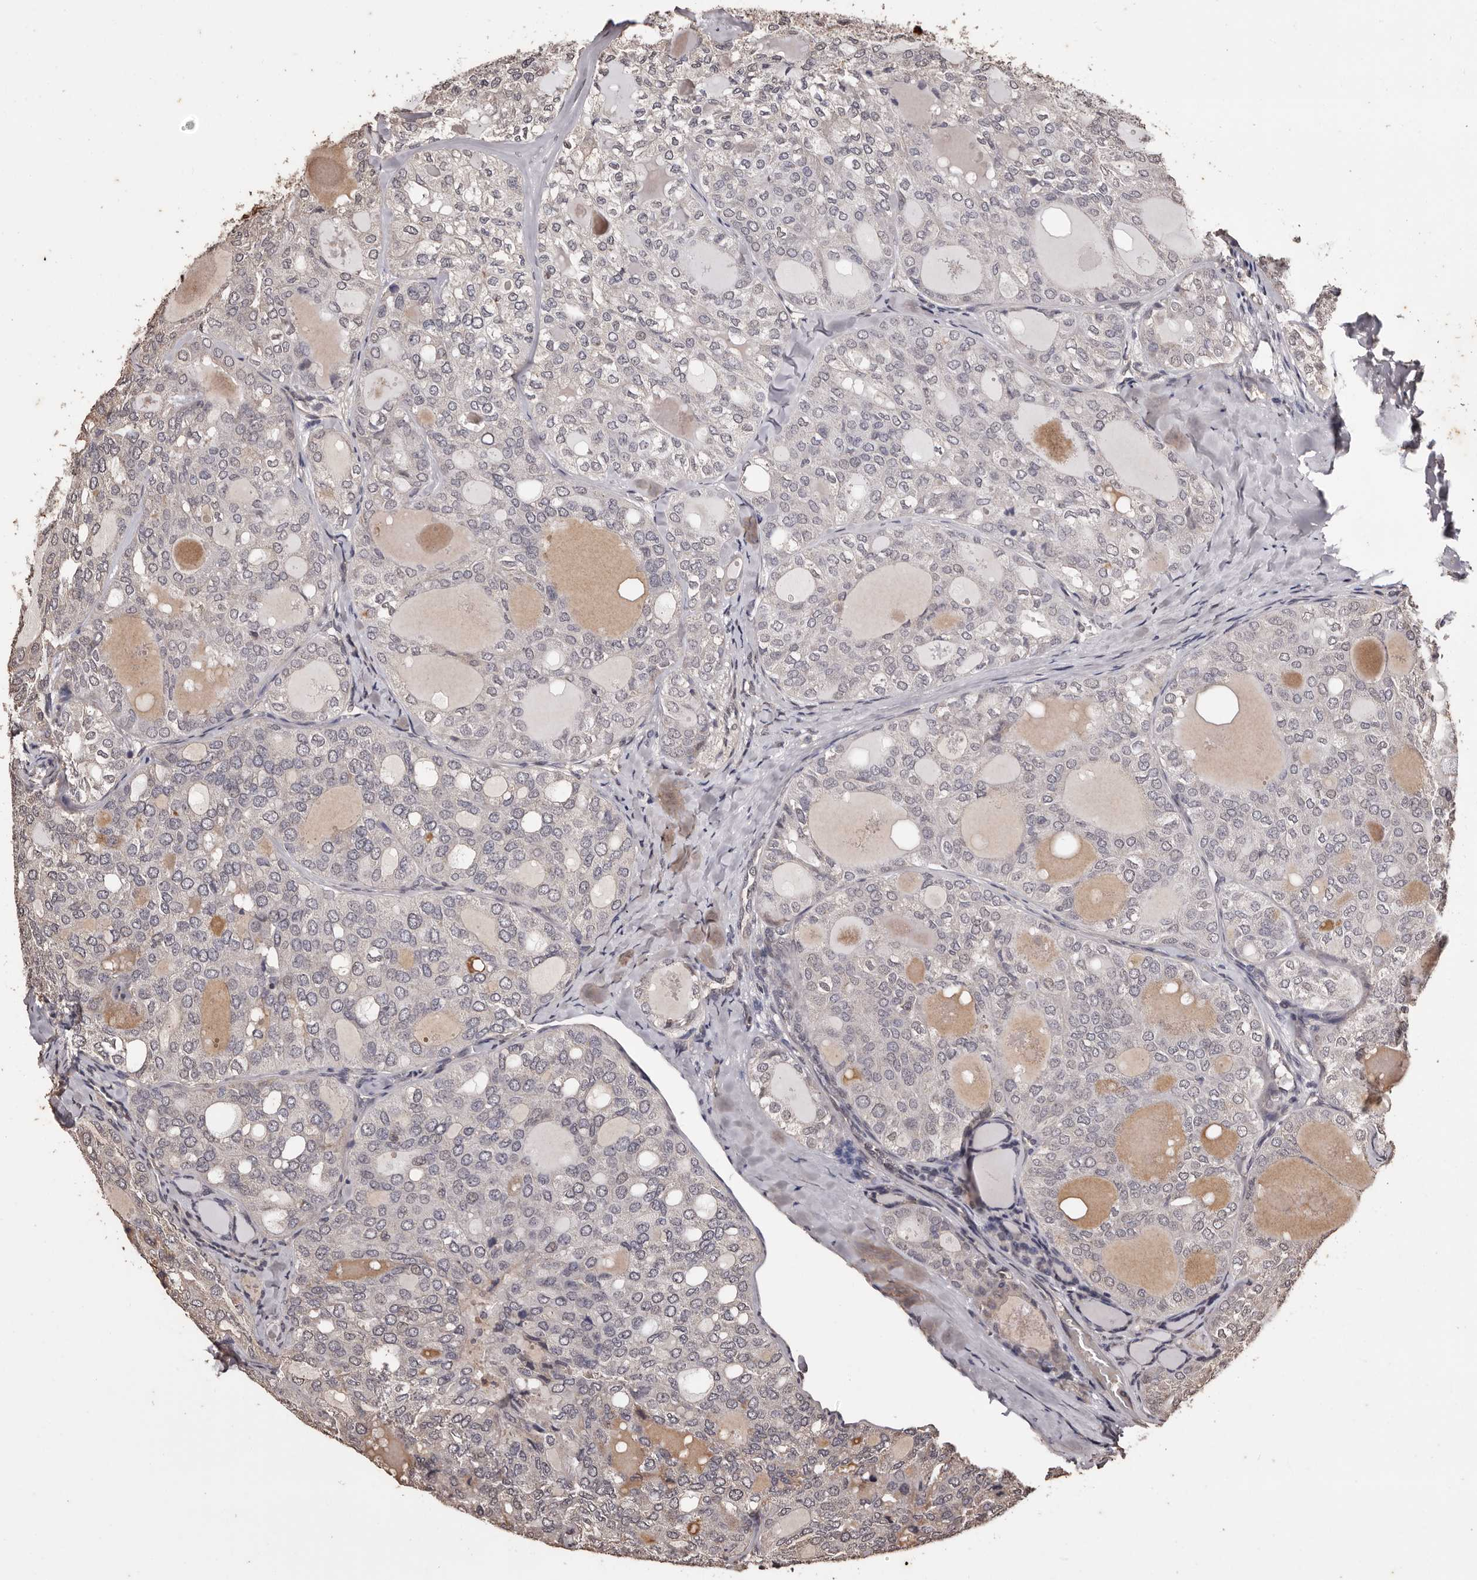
{"staining": {"intensity": "negative", "quantity": "none", "location": "none"}, "tissue": "thyroid cancer", "cell_type": "Tumor cells", "image_type": "cancer", "snomed": [{"axis": "morphology", "description": "Follicular adenoma carcinoma, NOS"}, {"axis": "topography", "description": "Thyroid gland"}], "caption": "The immunohistochemistry (IHC) micrograph has no significant staining in tumor cells of thyroid cancer (follicular adenoma carcinoma) tissue.", "gene": "NAV1", "patient": {"sex": "male", "age": 75}}